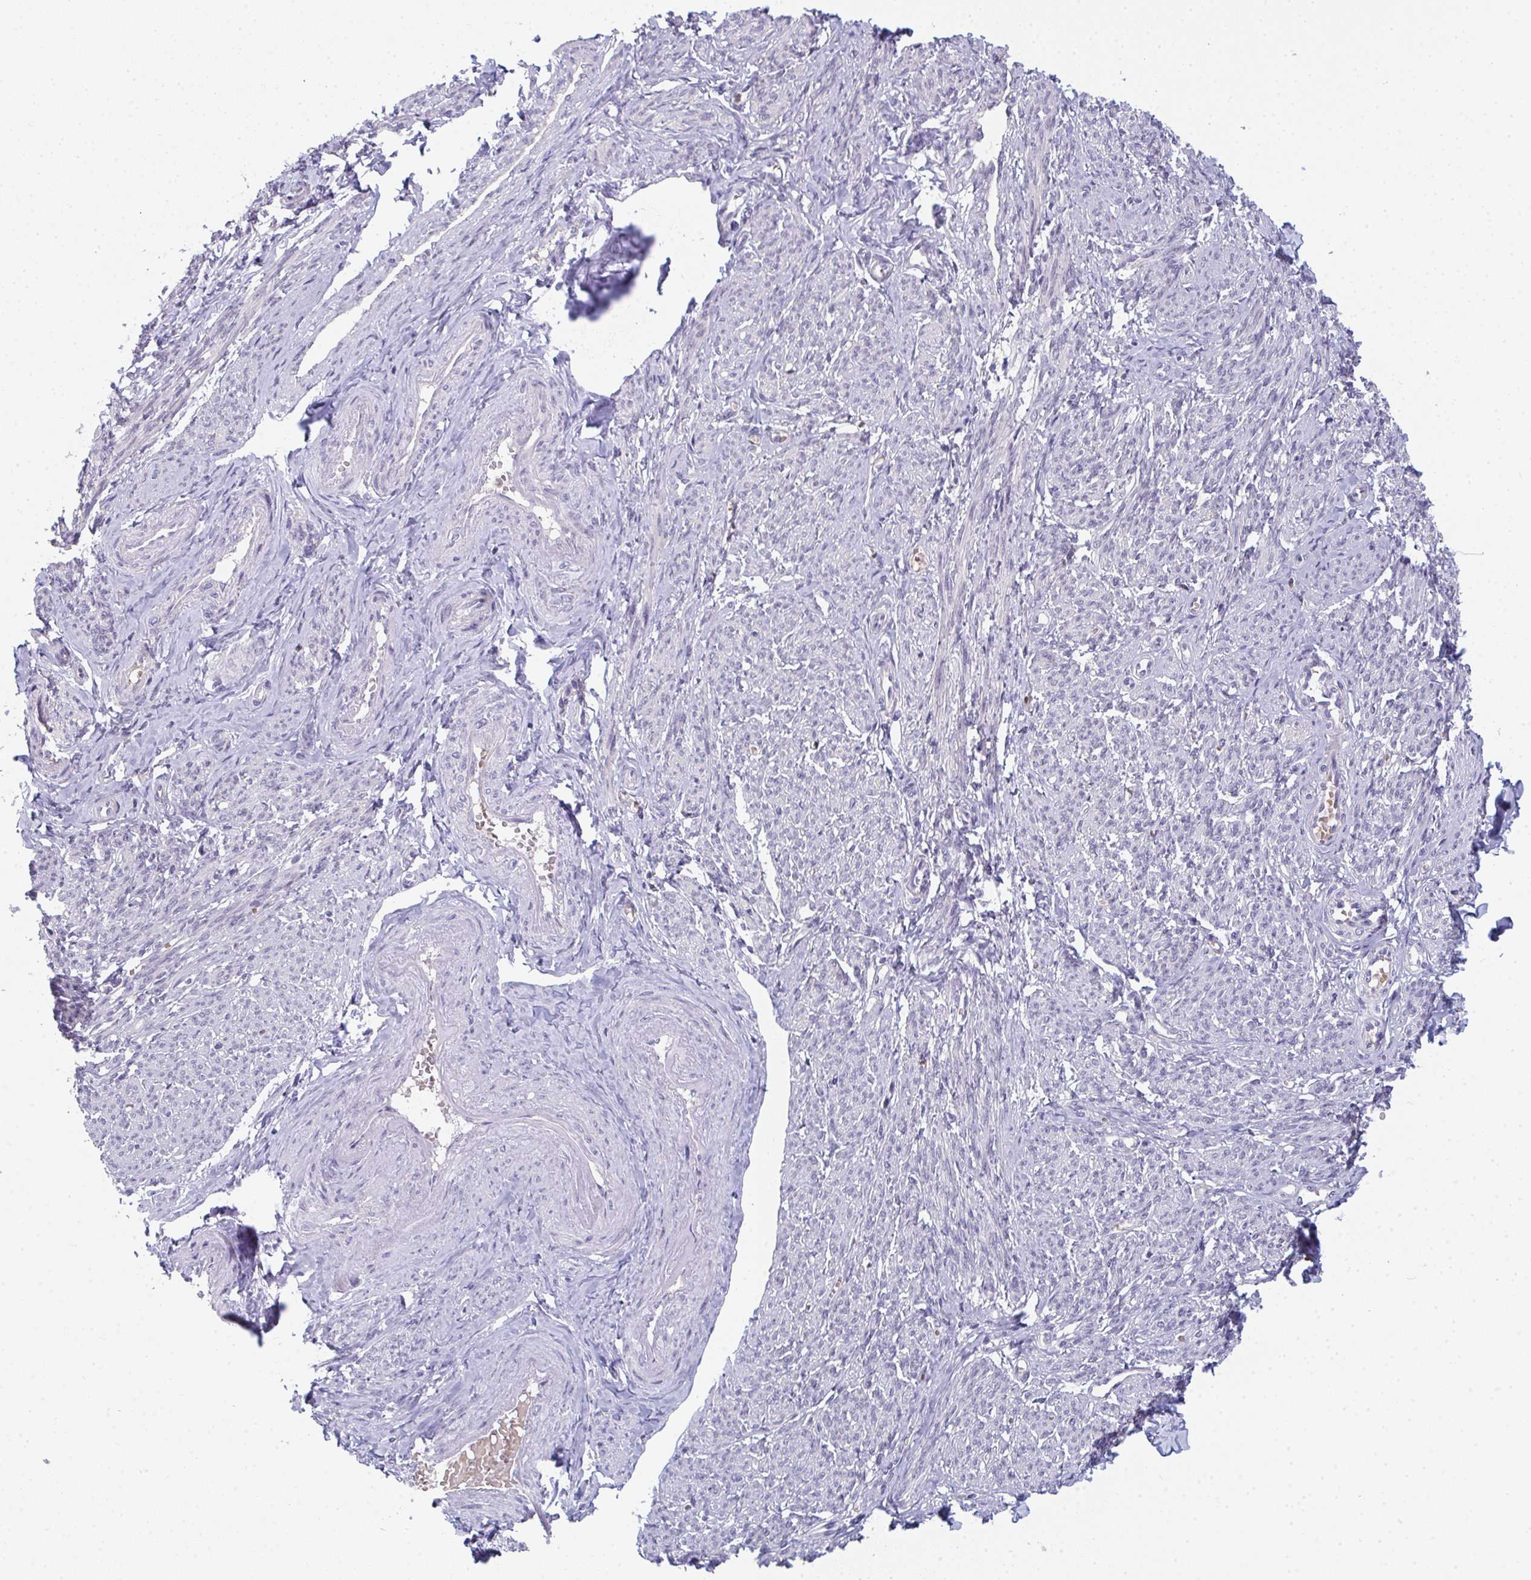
{"staining": {"intensity": "negative", "quantity": "none", "location": "none"}, "tissue": "smooth muscle", "cell_type": "Smooth muscle cells", "image_type": "normal", "snomed": [{"axis": "morphology", "description": "Normal tissue, NOS"}, {"axis": "topography", "description": "Smooth muscle"}], "caption": "There is no significant positivity in smooth muscle cells of smooth muscle. (Stains: DAB (3,3'-diaminobenzidine) immunohistochemistry with hematoxylin counter stain, Microscopy: brightfield microscopy at high magnification).", "gene": "RIOK1", "patient": {"sex": "female", "age": 65}}